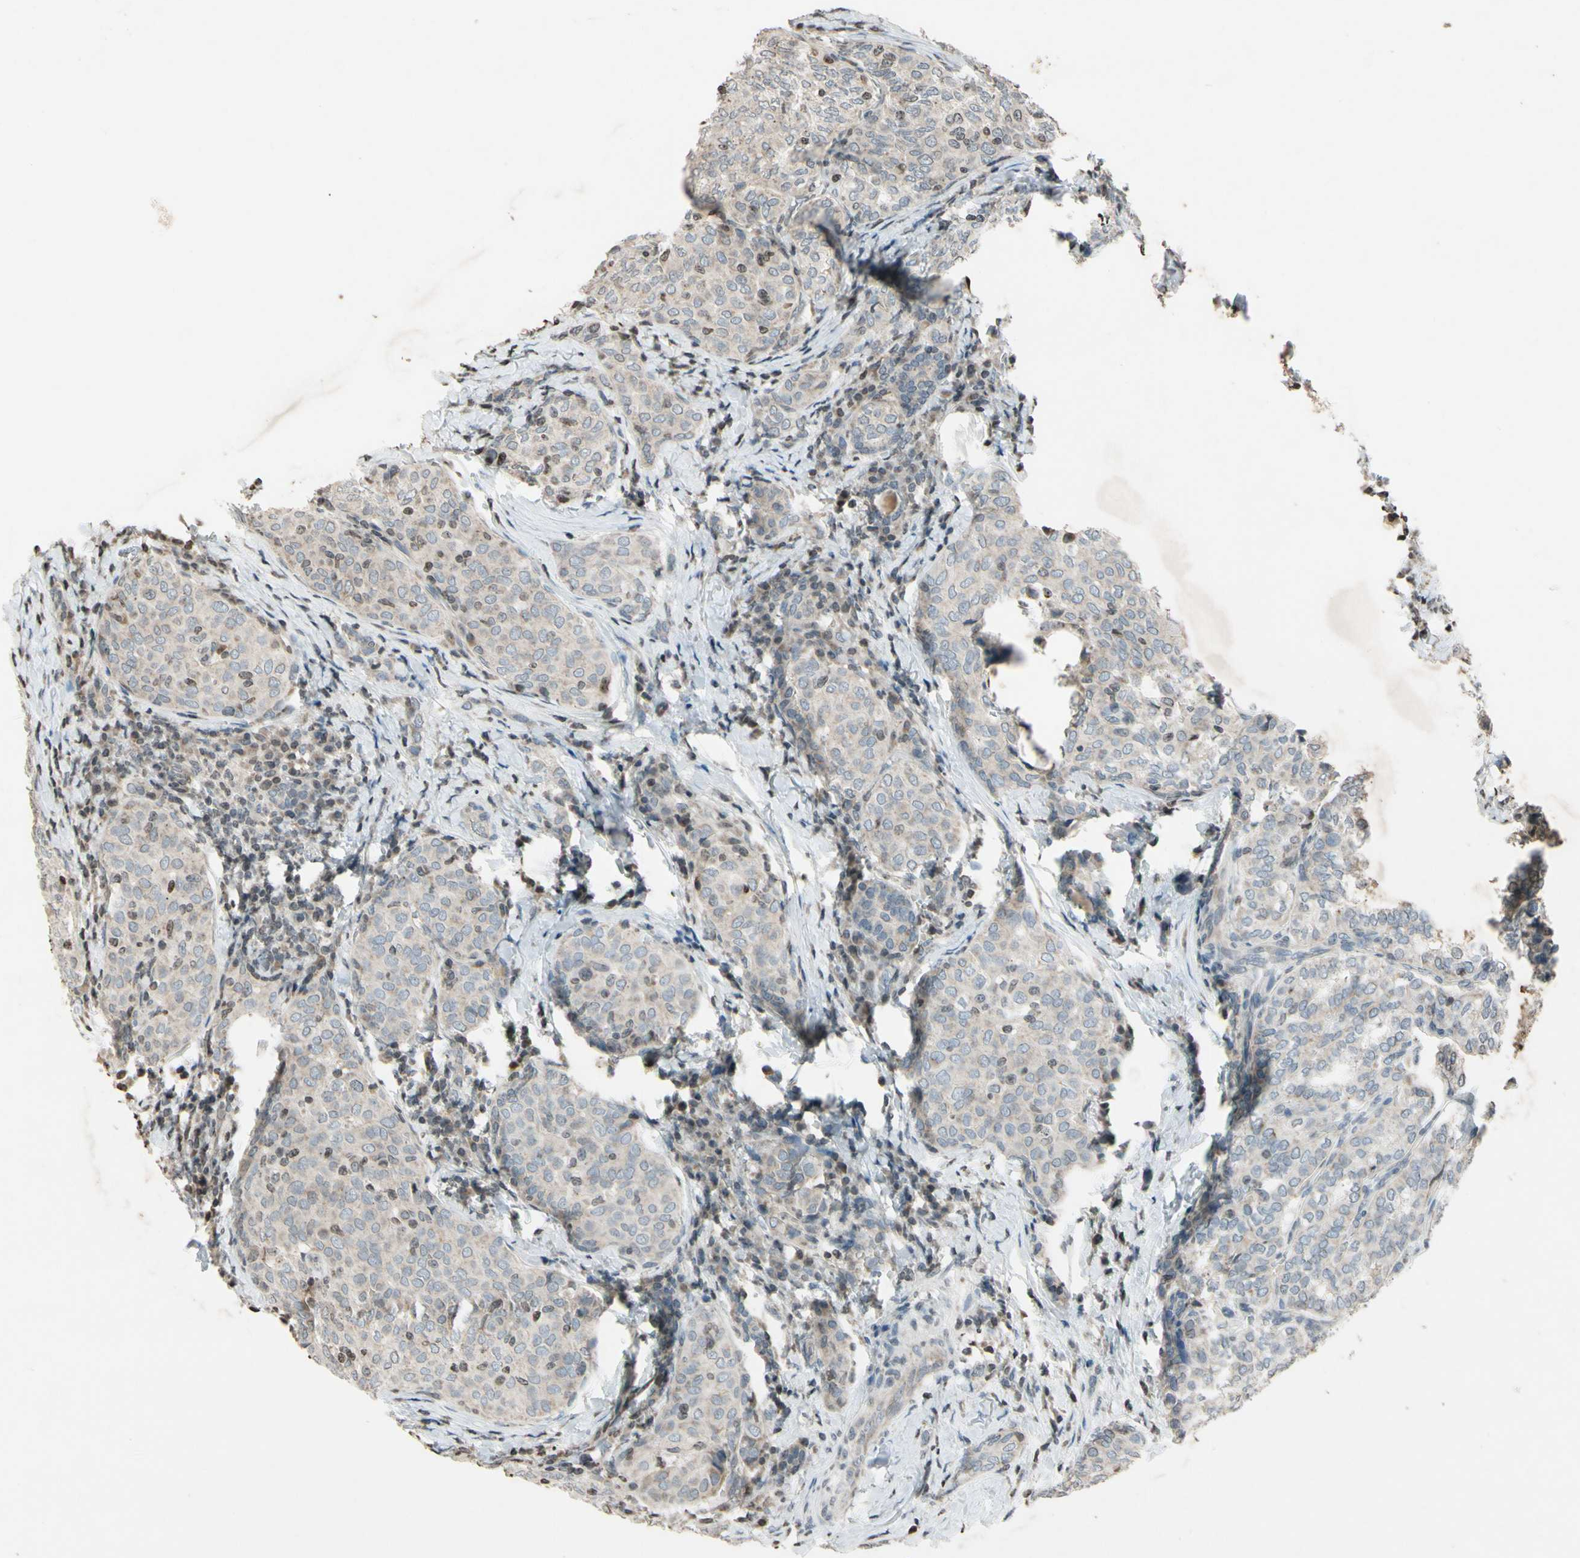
{"staining": {"intensity": "weak", "quantity": ">75%", "location": "cytoplasmic/membranous"}, "tissue": "thyroid cancer", "cell_type": "Tumor cells", "image_type": "cancer", "snomed": [{"axis": "morphology", "description": "Normal tissue, NOS"}, {"axis": "morphology", "description": "Papillary adenocarcinoma, NOS"}, {"axis": "topography", "description": "Thyroid gland"}], "caption": "Immunohistochemistry (IHC) (DAB (3,3'-diaminobenzidine)) staining of human thyroid cancer exhibits weak cytoplasmic/membranous protein expression in about >75% of tumor cells.", "gene": "CLDN11", "patient": {"sex": "female", "age": 30}}